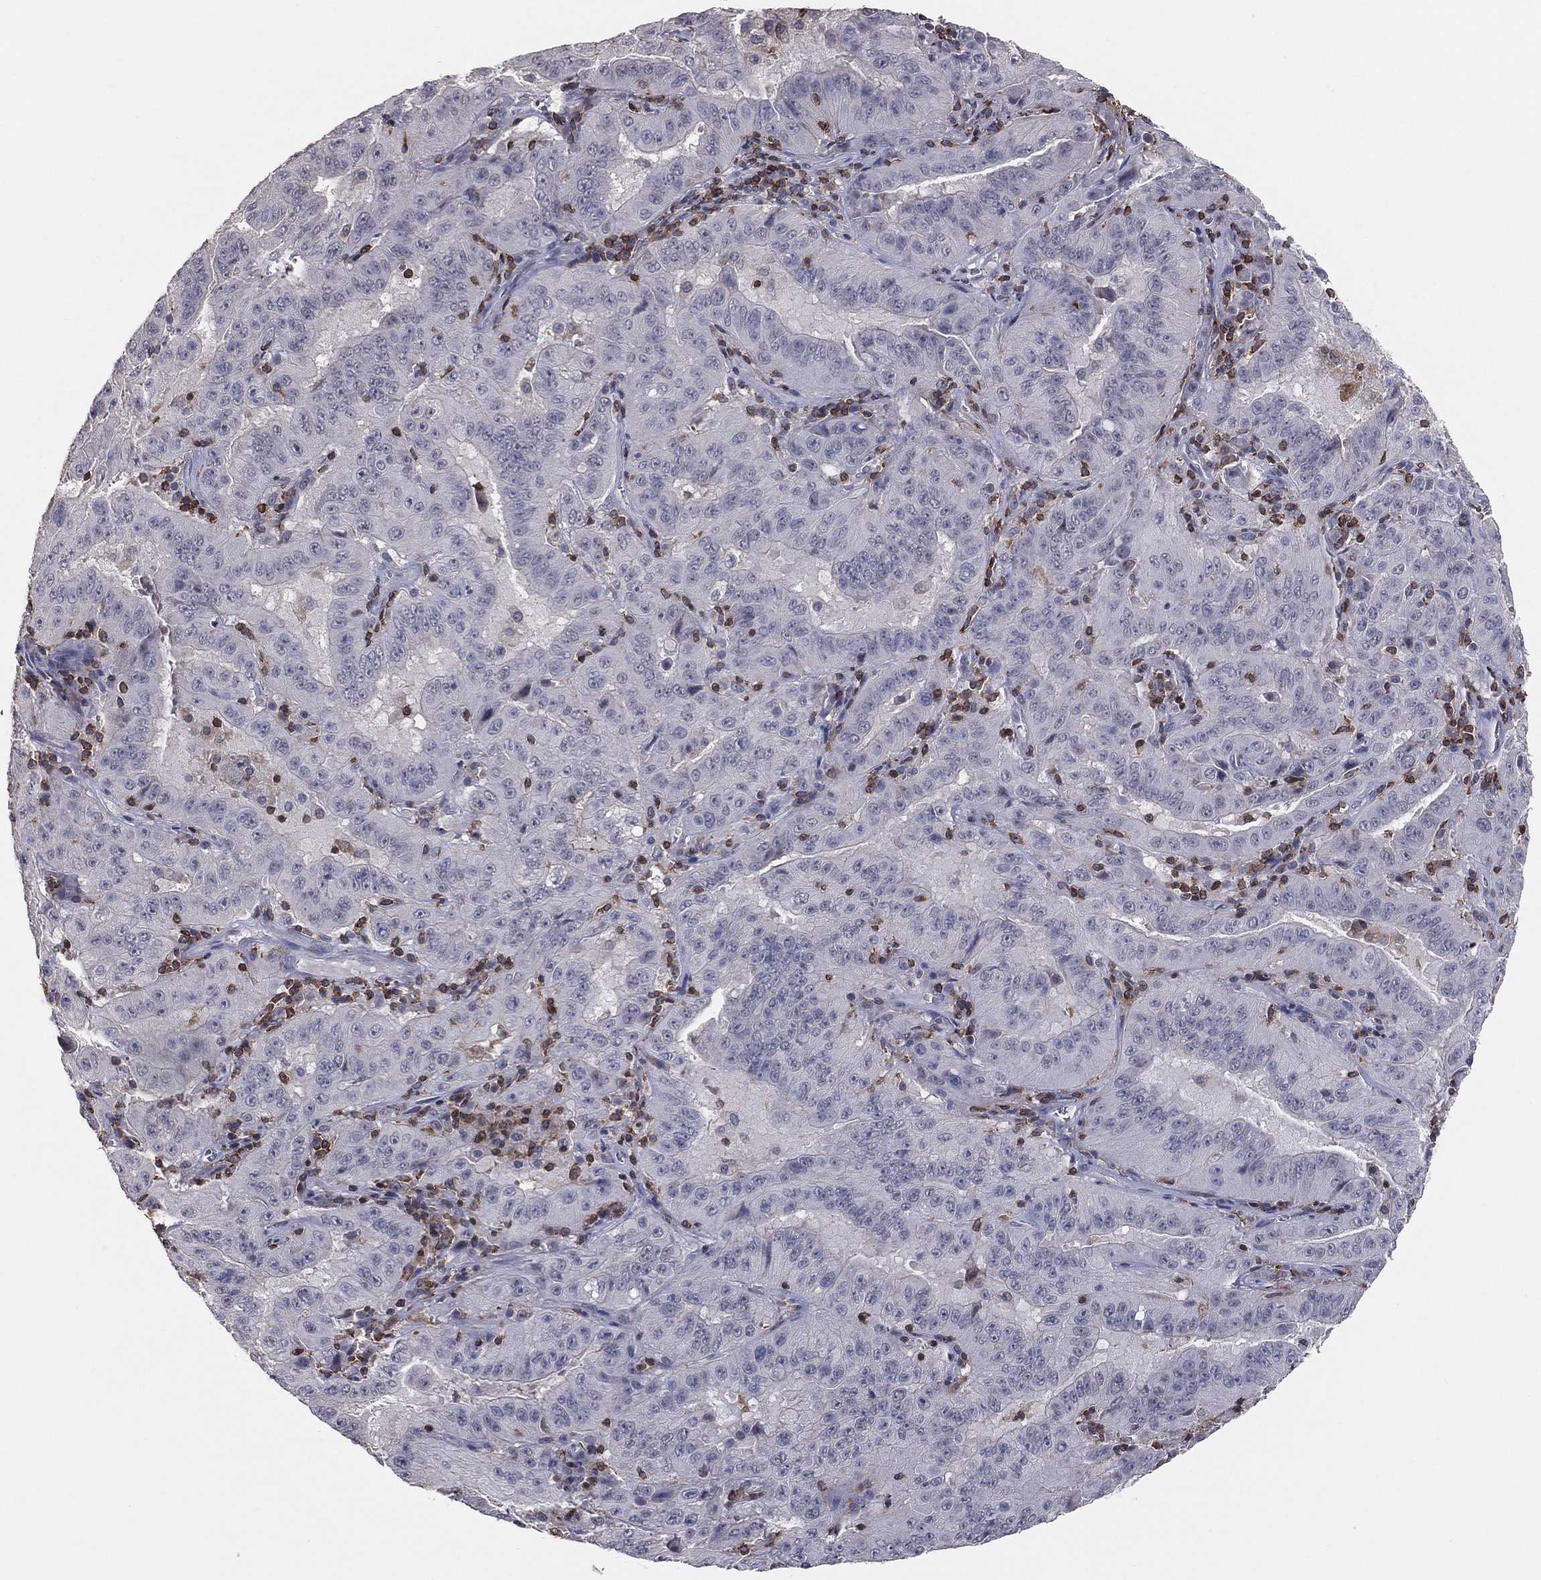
{"staining": {"intensity": "negative", "quantity": "none", "location": "none"}, "tissue": "pancreatic cancer", "cell_type": "Tumor cells", "image_type": "cancer", "snomed": [{"axis": "morphology", "description": "Adenocarcinoma, NOS"}, {"axis": "topography", "description": "Pancreas"}], "caption": "DAB immunohistochemical staining of human pancreatic cancer (adenocarcinoma) demonstrates no significant staining in tumor cells.", "gene": "PSTPIP1", "patient": {"sex": "male", "age": 63}}